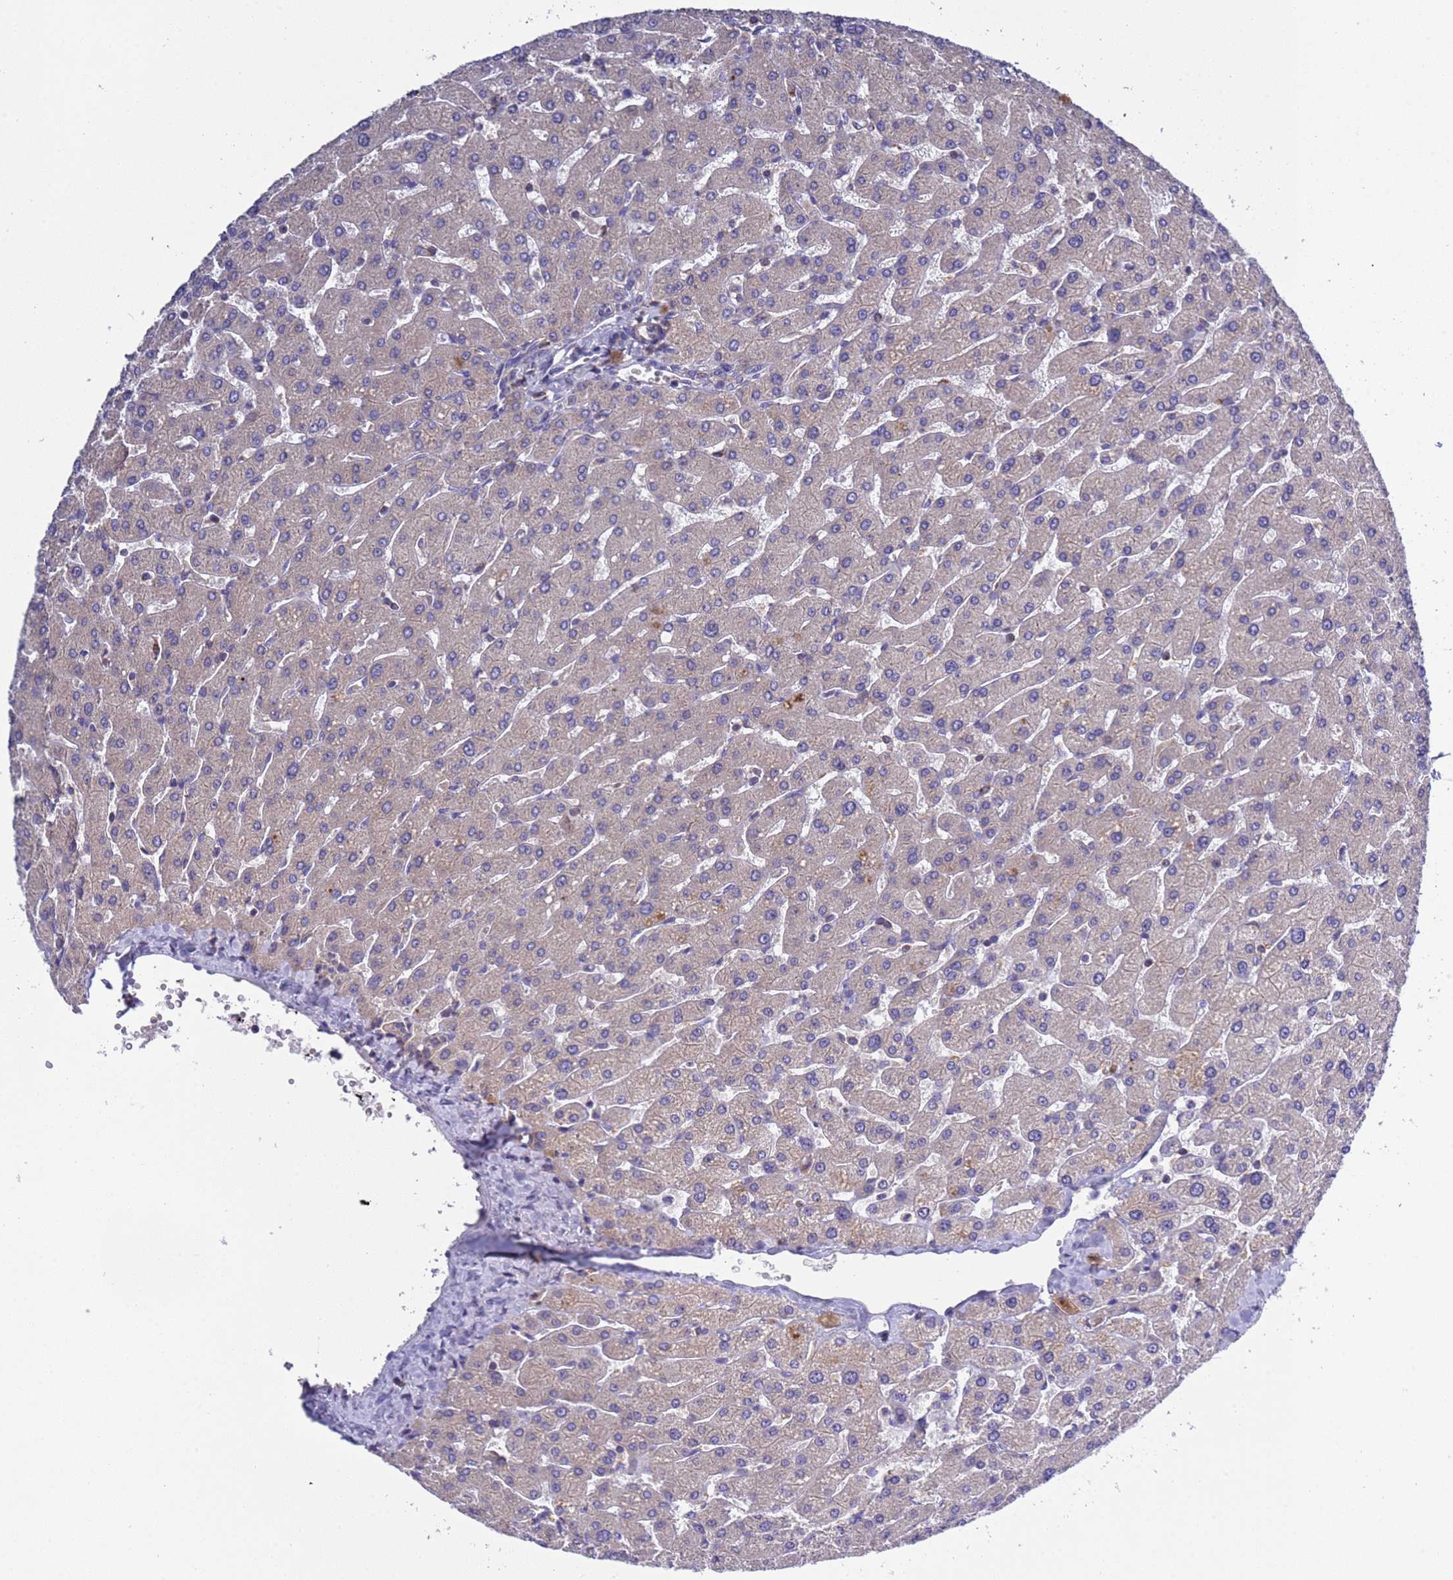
{"staining": {"intensity": "negative", "quantity": "none", "location": "none"}, "tissue": "liver", "cell_type": "Cholangiocytes", "image_type": "normal", "snomed": [{"axis": "morphology", "description": "Normal tissue, NOS"}, {"axis": "topography", "description": "Liver"}], "caption": "A high-resolution image shows IHC staining of normal liver, which exhibits no significant staining in cholangiocytes.", "gene": "PARP16", "patient": {"sex": "male", "age": 55}}